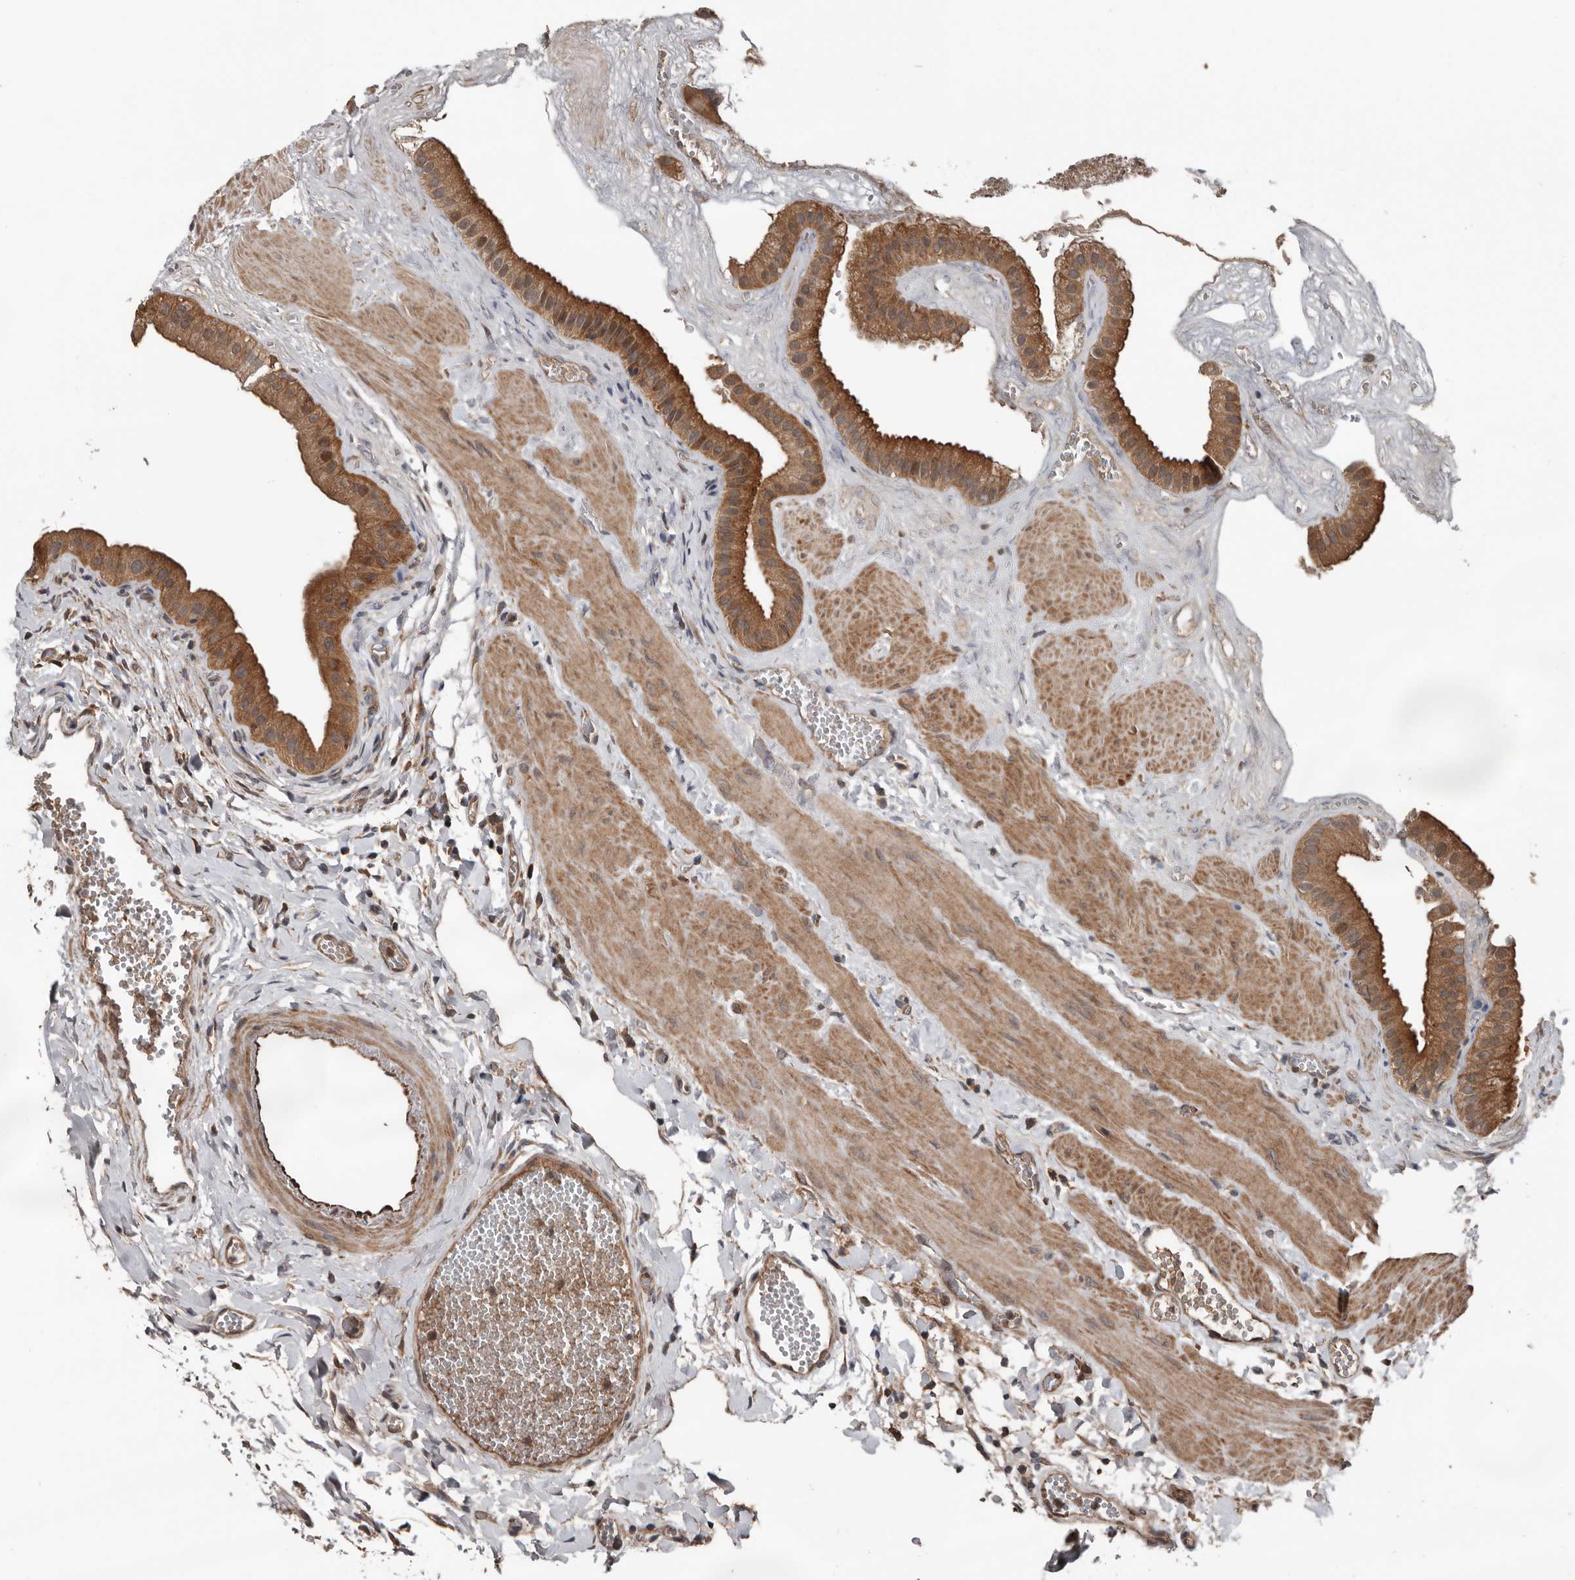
{"staining": {"intensity": "strong", "quantity": ">75%", "location": "cytoplasmic/membranous"}, "tissue": "gallbladder", "cell_type": "Glandular cells", "image_type": "normal", "snomed": [{"axis": "morphology", "description": "Normal tissue, NOS"}, {"axis": "topography", "description": "Gallbladder"}], "caption": "High-power microscopy captured an immunohistochemistry image of unremarkable gallbladder, revealing strong cytoplasmic/membranous positivity in approximately >75% of glandular cells.", "gene": "DNAJB4", "patient": {"sex": "male", "age": 55}}